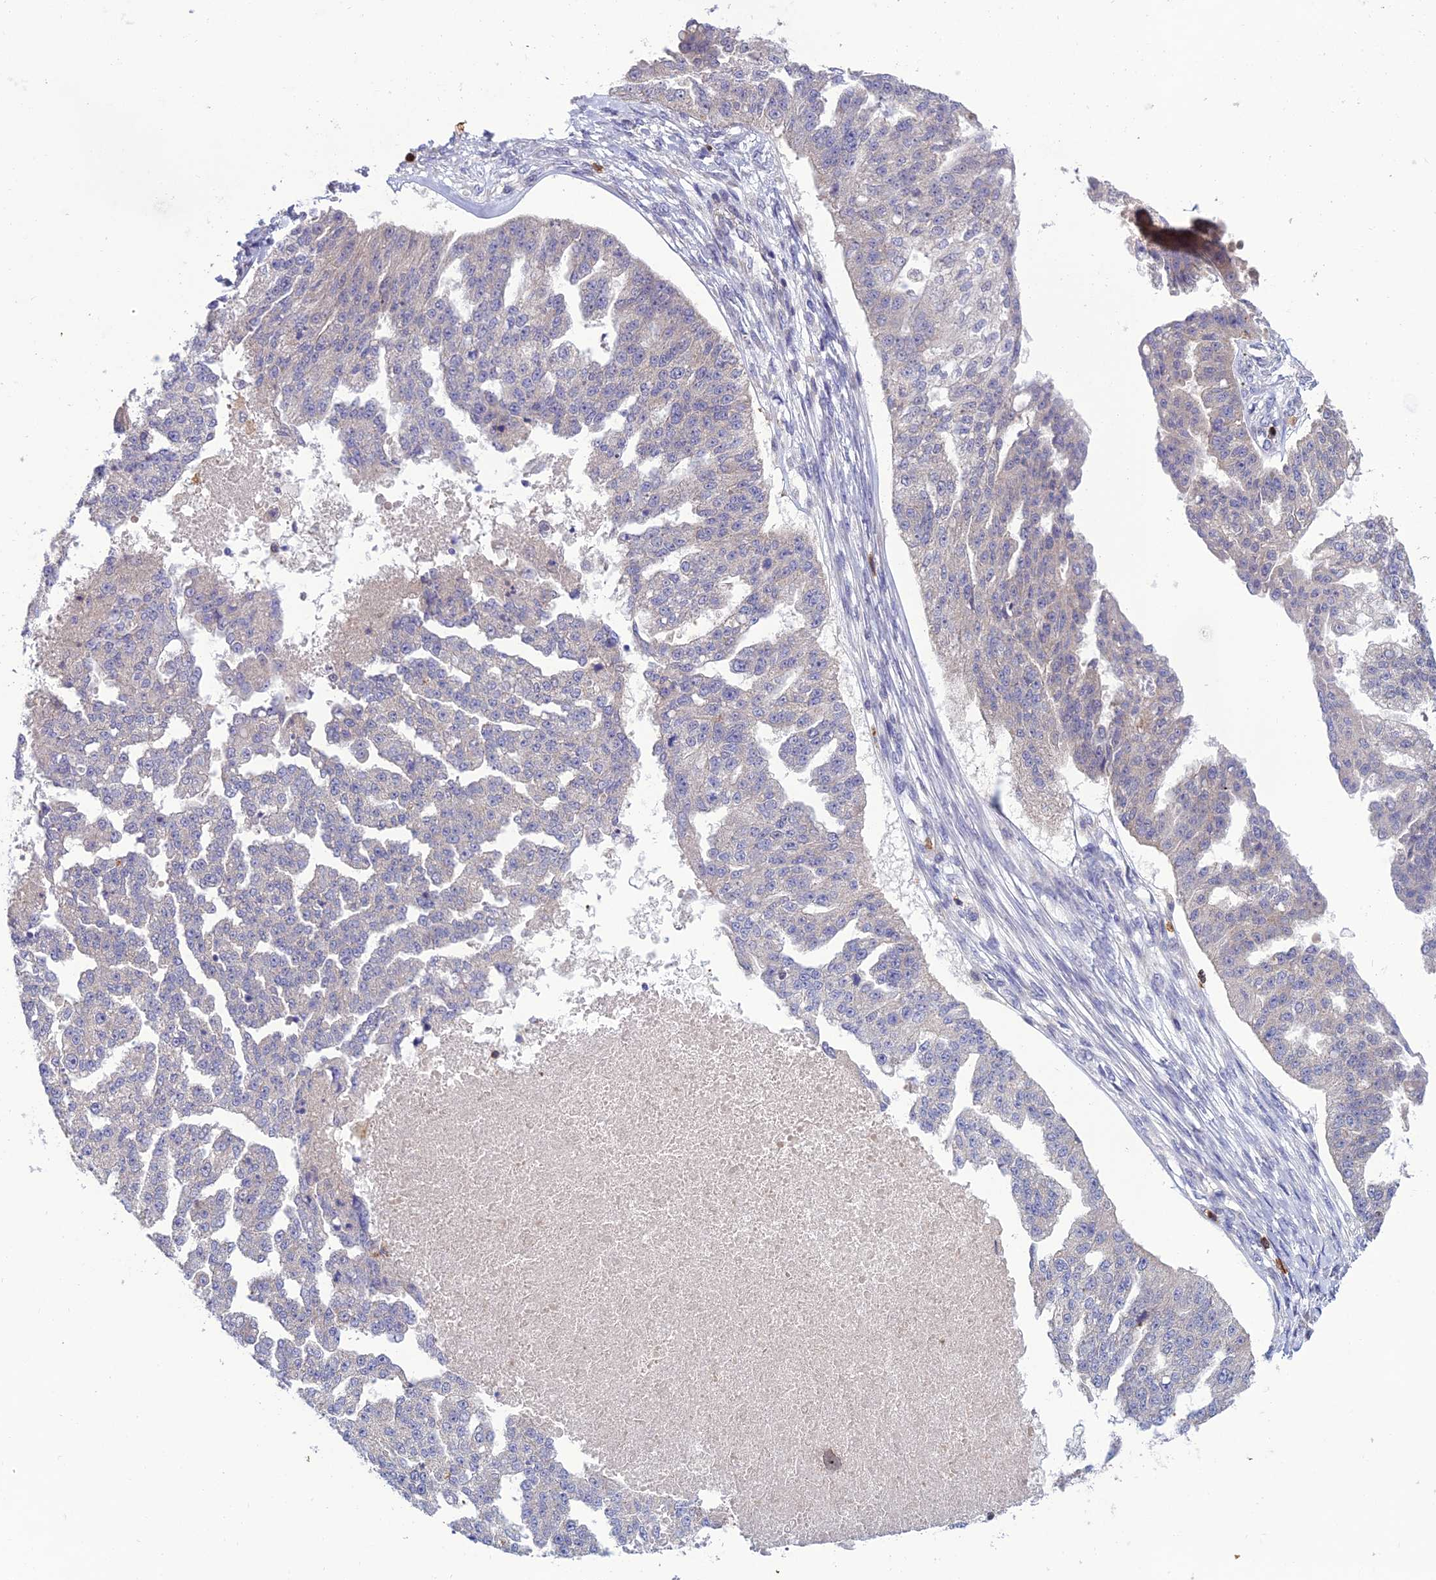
{"staining": {"intensity": "negative", "quantity": "none", "location": "none"}, "tissue": "ovarian cancer", "cell_type": "Tumor cells", "image_type": "cancer", "snomed": [{"axis": "morphology", "description": "Cystadenocarcinoma, serous, NOS"}, {"axis": "topography", "description": "Ovary"}], "caption": "Ovarian cancer was stained to show a protein in brown. There is no significant staining in tumor cells.", "gene": "FAM76A", "patient": {"sex": "female", "age": 58}}